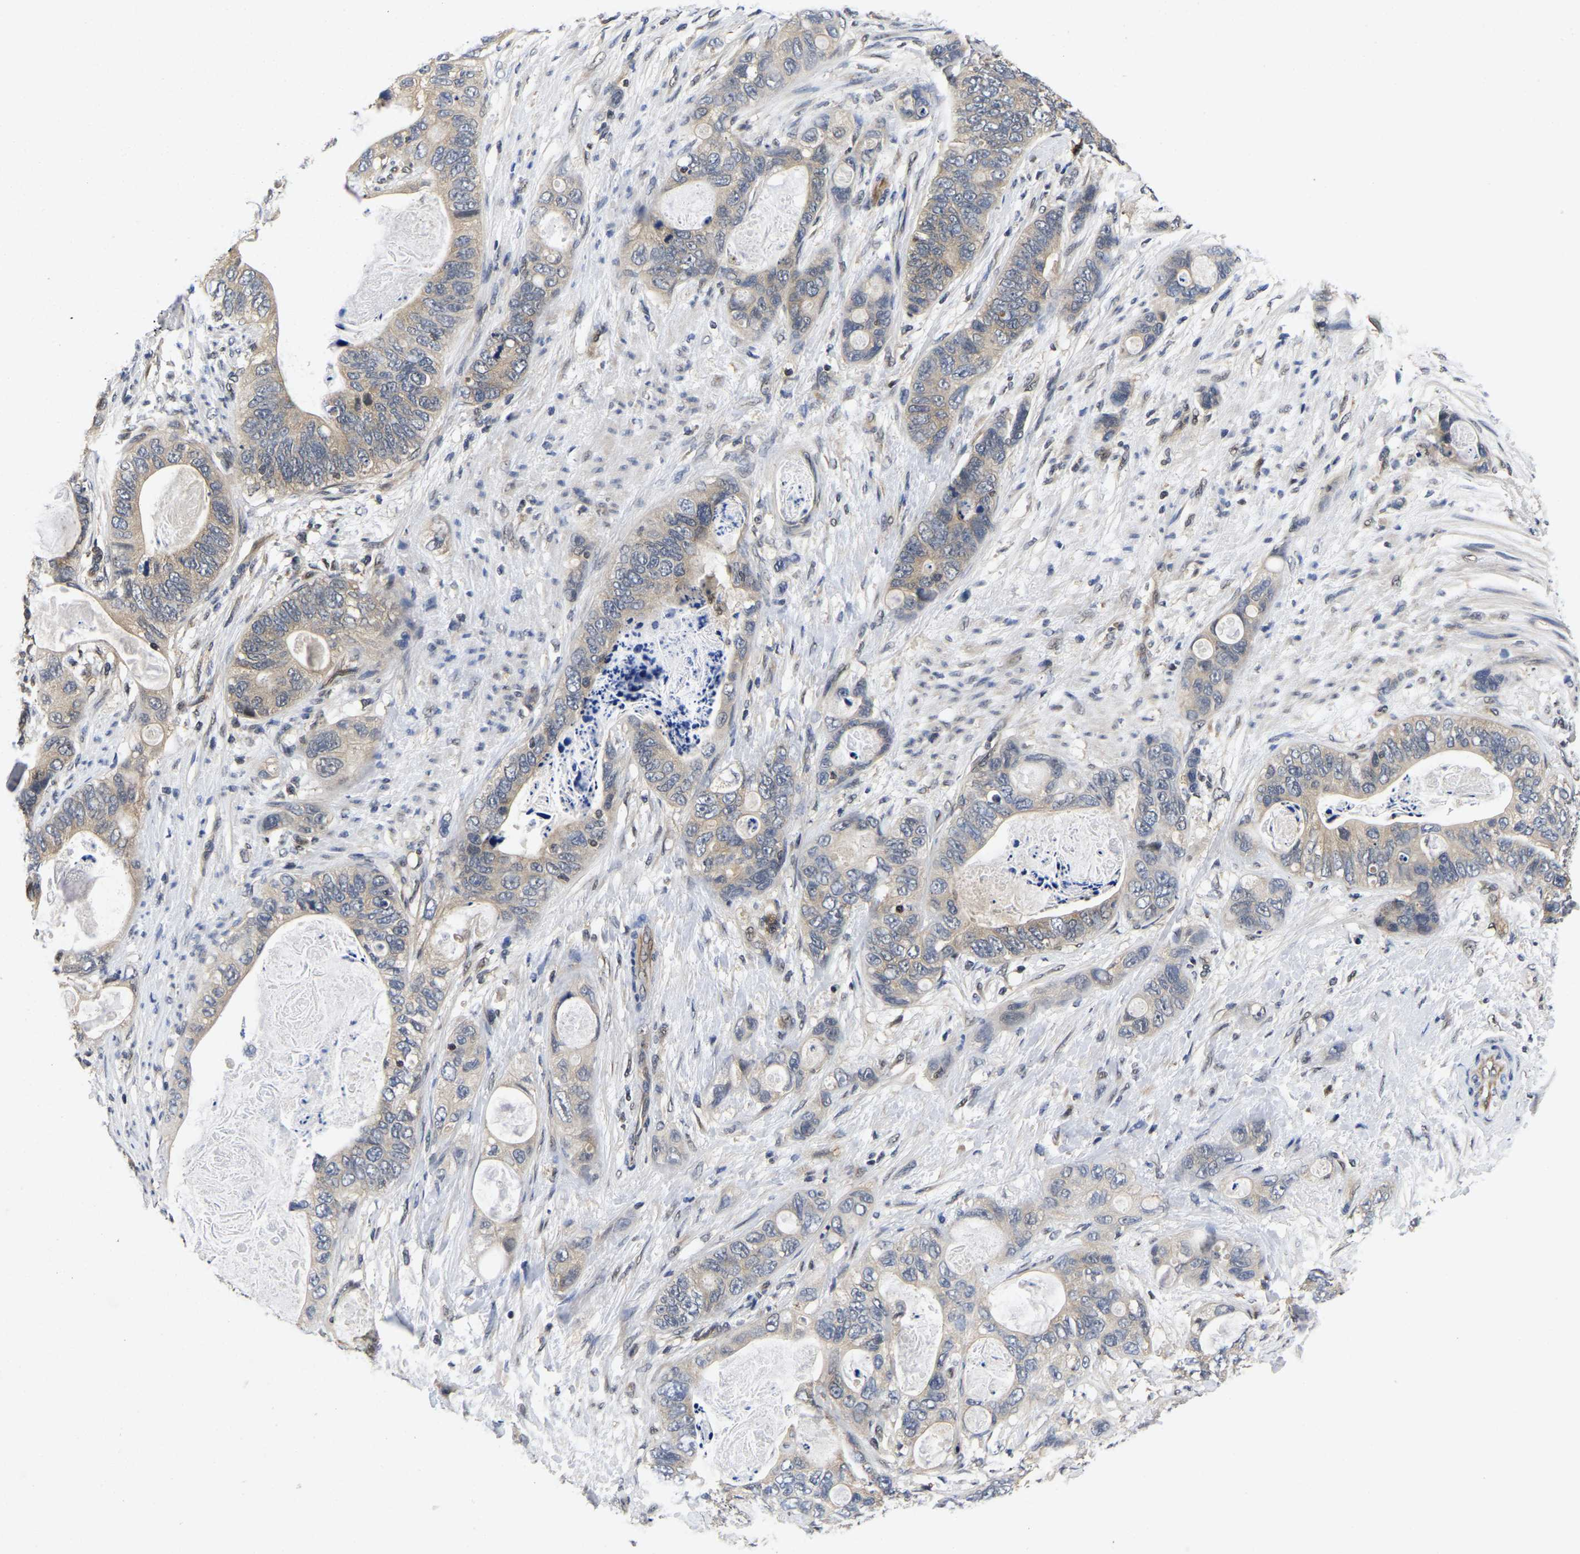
{"staining": {"intensity": "weak", "quantity": ">75%", "location": "cytoplasmic/membranous"}, "tissue": "stomach cancer", "cell_type": "Tumor cells", "image_type": "cancer", "snomed": [{"axis": "morphology", "description": "Normal tissue, NOS"}, {"axis": "morphology", "description": "Adenocarcinoma, NOS"}, {"axis": "topography", "description": "Stomach"}], "caption": "Immunohistochemistry (IHC) image of stomach cancer (adenocarcinoma) stained for a protein (brown), which shows low levels of weak cytoplasmic/membranous staining in about >75% of tumor cells.", "gene": "MCOLN2", "patient": {"sex": "female", "age": 89}}